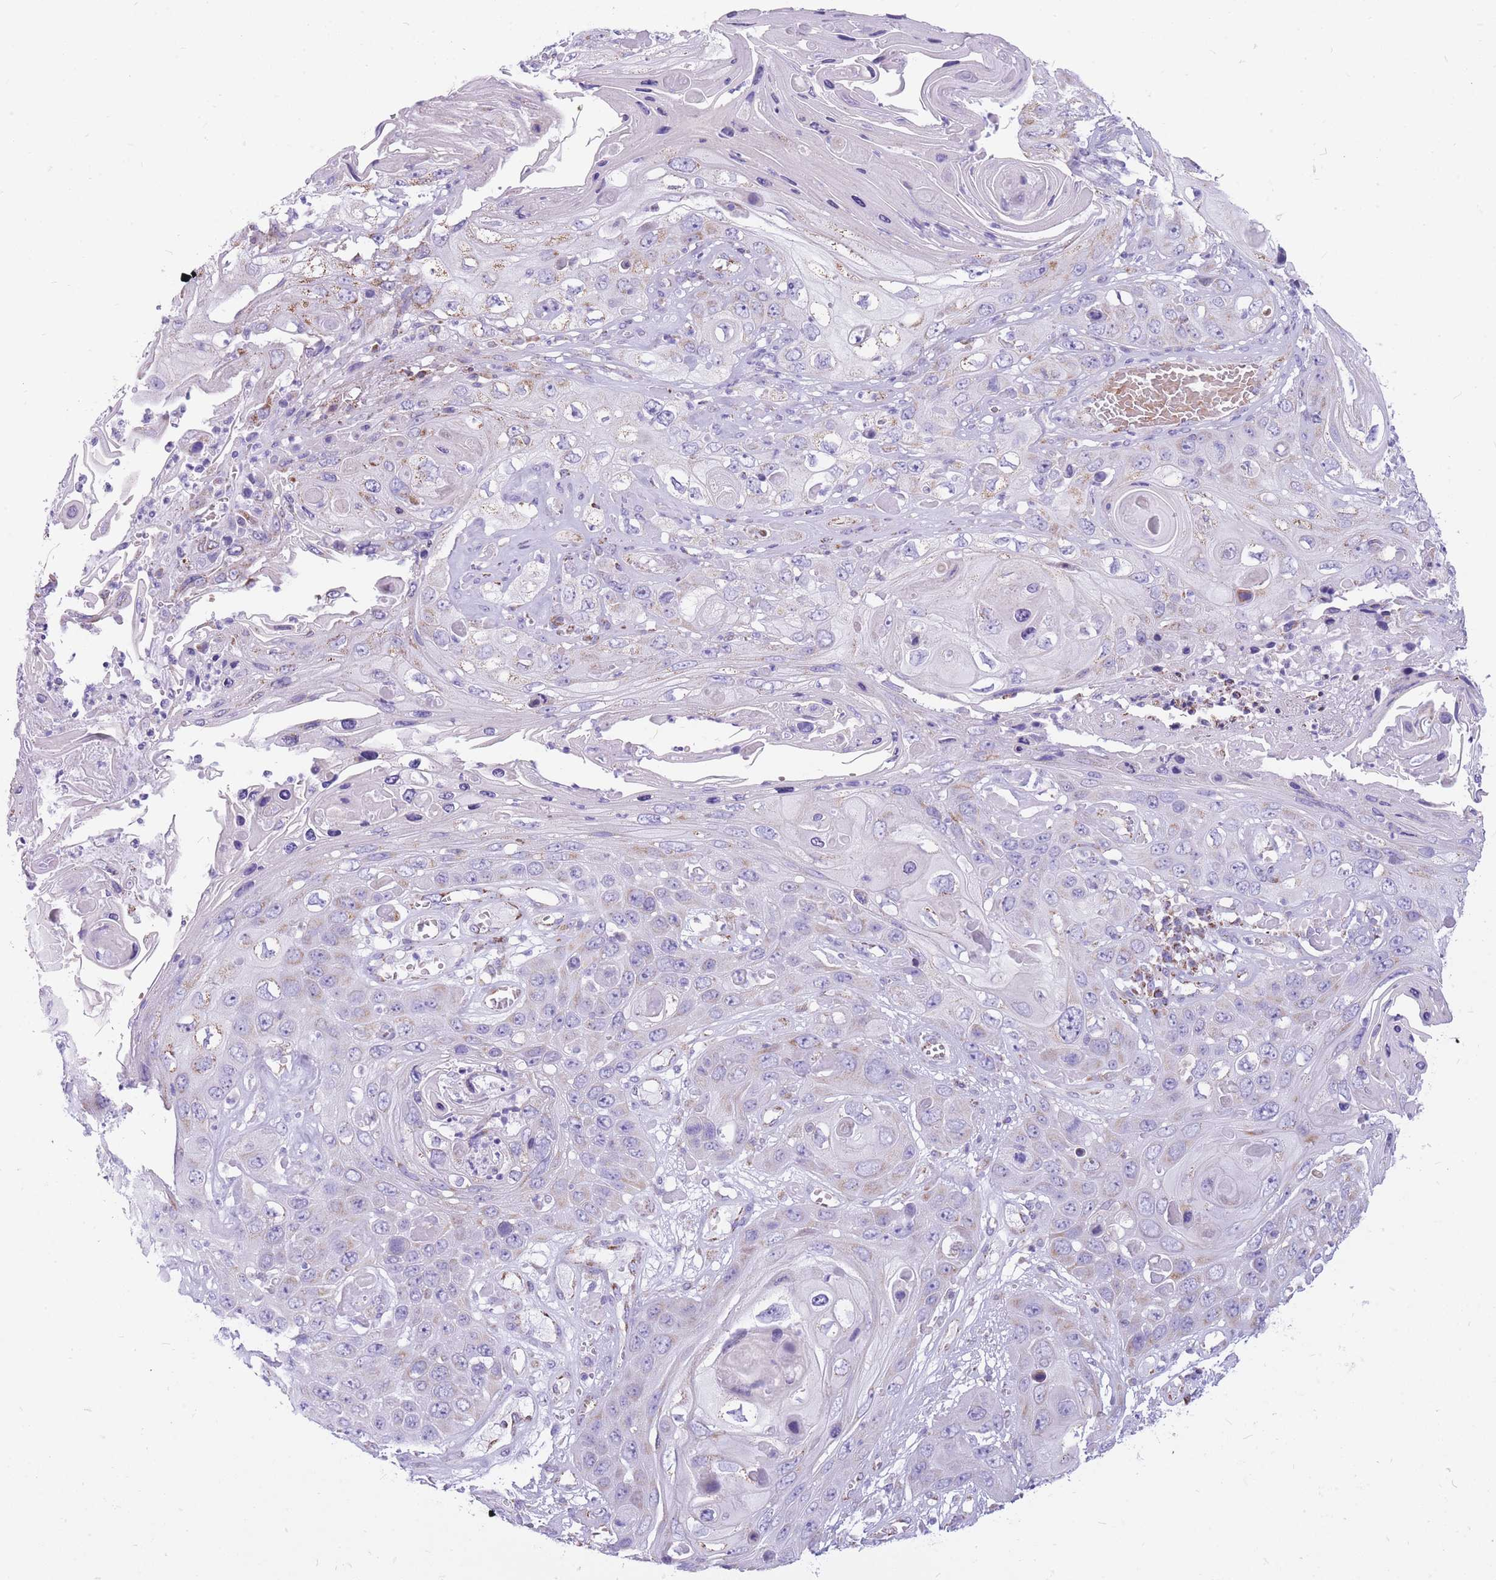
{"staining": {"intensity": "weak", "quantity": "<25%", "location": "cytoplasmic/membranous"}, "tissue": "skin cancer", "cell_type": "Tumor cells", "image_type": "cancer", "snomed": [{"axis": "morphology", "description": "Squamous cell carcinoma, NOS"}, {"axis": "topography", "description": "Skin"}], "caption": "A histopathology image of human skin cancer (squamous cell carcinoma) is negative for staining in tumor cells.", "gene": "PCSK1", "patient": {"sex": "male", "age": 55}}